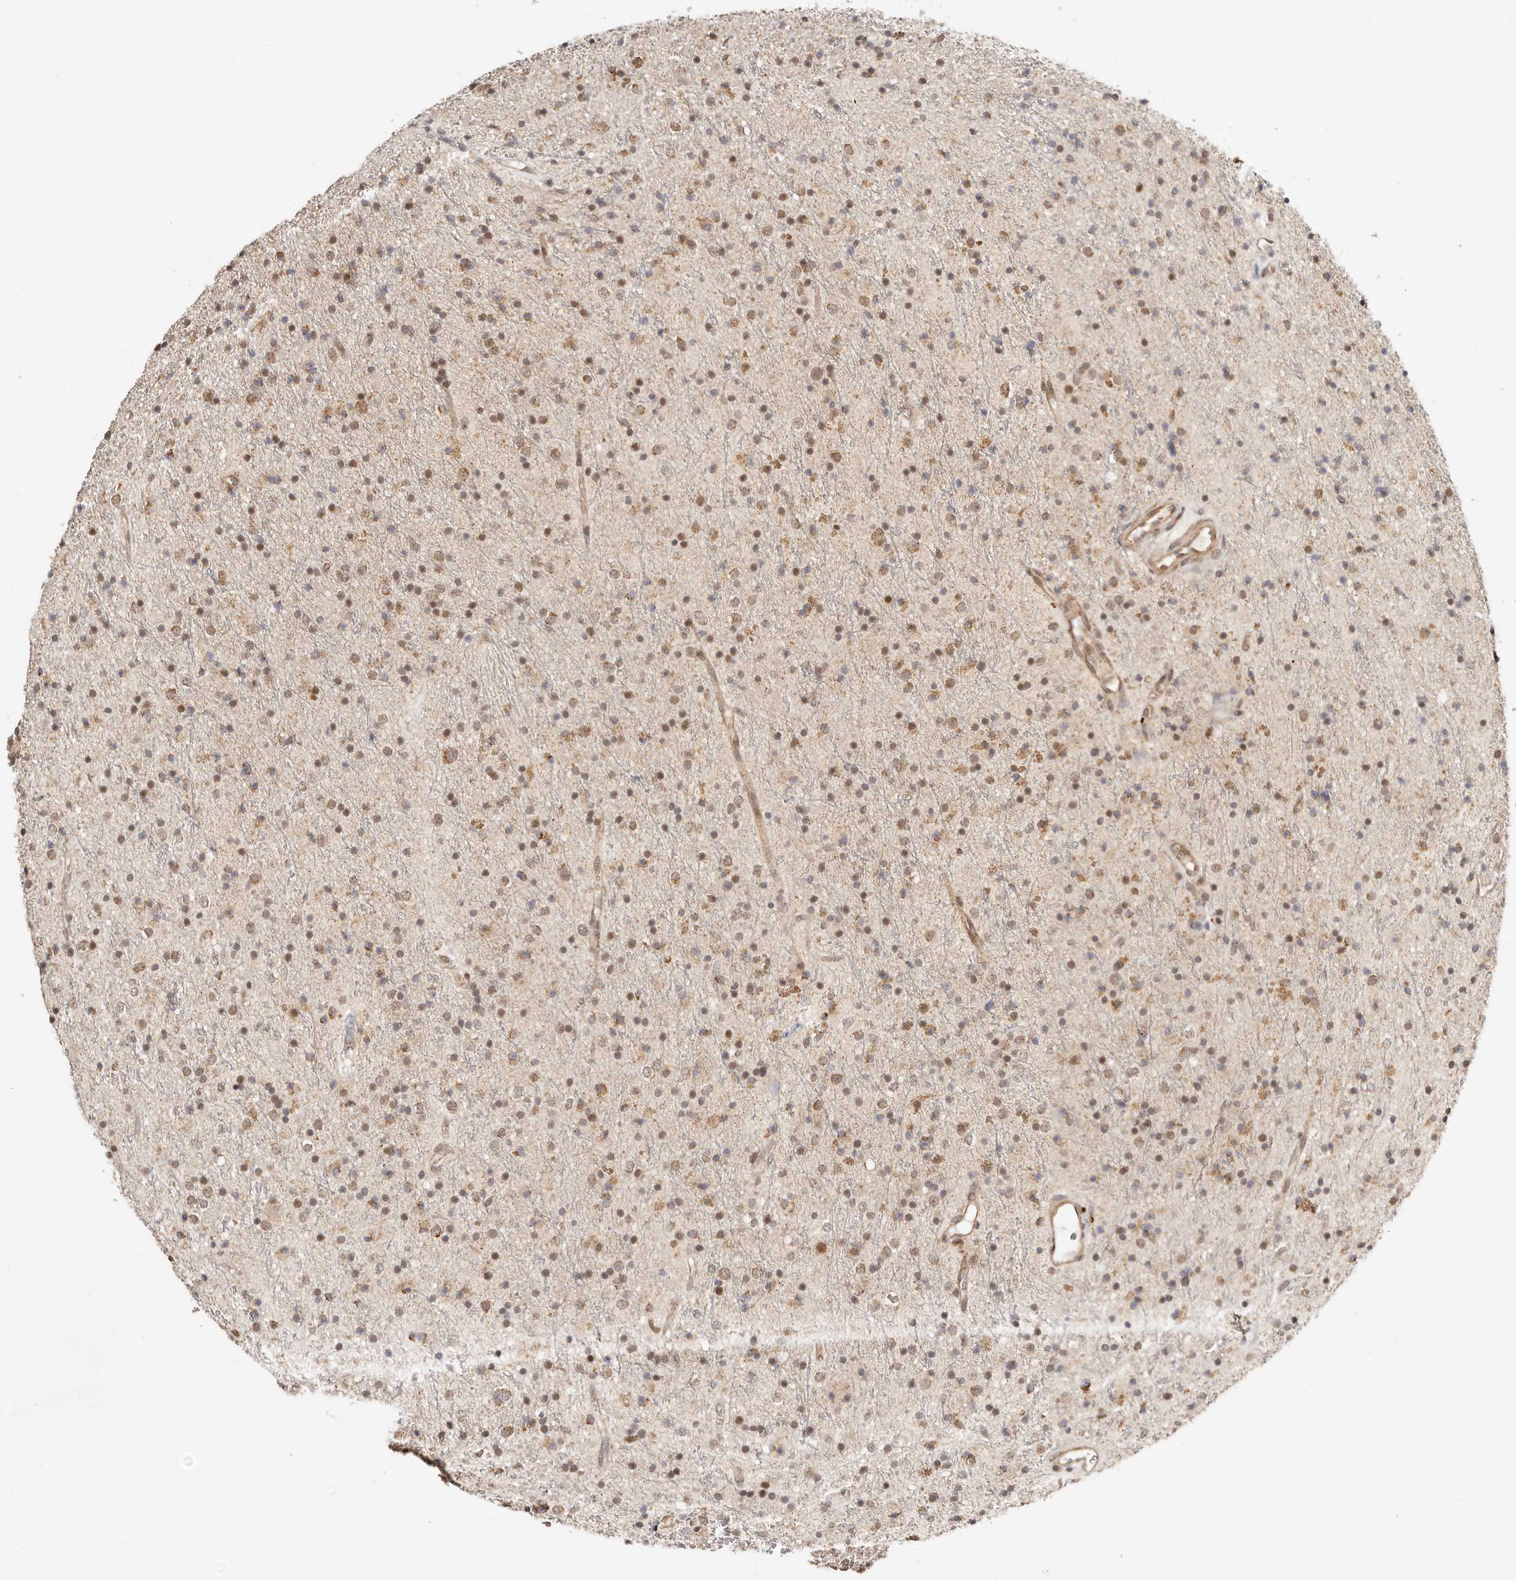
{"staining": {"intensity": "moderate", "quantity": "25%-75%", "location": "nuclear"}, "tissue": "glioma", "cell_type": "Tumor cells", "image_type": "cancer", "snomed": [{"axis": "morphology", "description": "Glioma, malignant, High grade"}, {"axis": "topography", "description": "Brain"}], "caption": "There is medium levels of moderate nuclear staining in tumor cells of glioma, as demonstrated by immunohistochemical staining (brown color).", "gene": "CTNNBL1", "patient": {"sex": "male", "age": 34}}